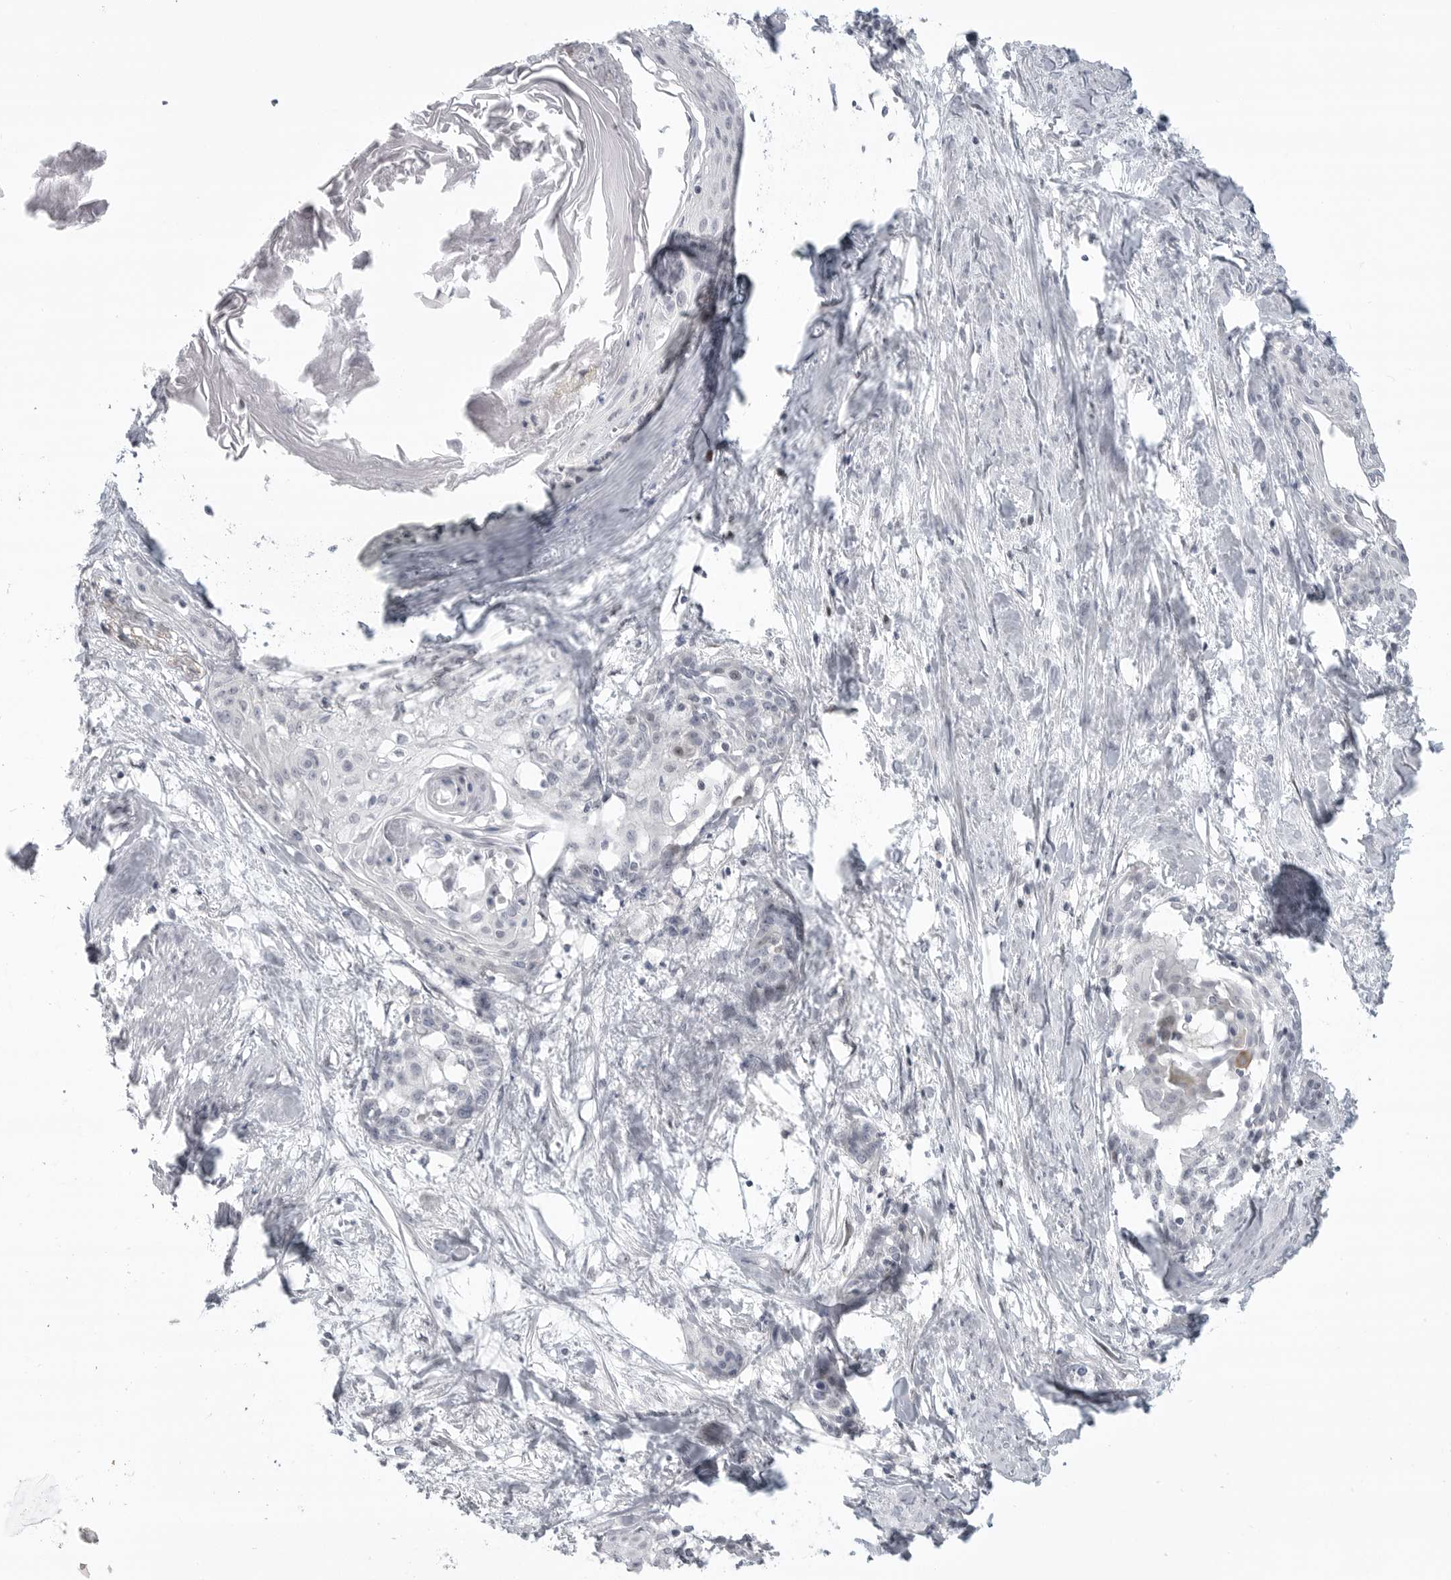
{"staining": {"intensity": "negative", "quantity": "none", "location": "none"}, "tissue": "cervical cancer", "cell_type": "Tumor cells", "image_type": "cancer", "snomed": [{"axis": "morphology", "description": "Squamous cell carcinoma, NOS"}, {"axis": "topography", "description": "Cervix"}], "caption": "Immunohistochemistry (IHC) histopathology image of neoplastic tissue: cervical squamous cell carcinoma stained with DAB displays no significant protein expression in tumor cells.", "gene": "CEP295NL", "patient": {"sex": "female", "age": 57}}